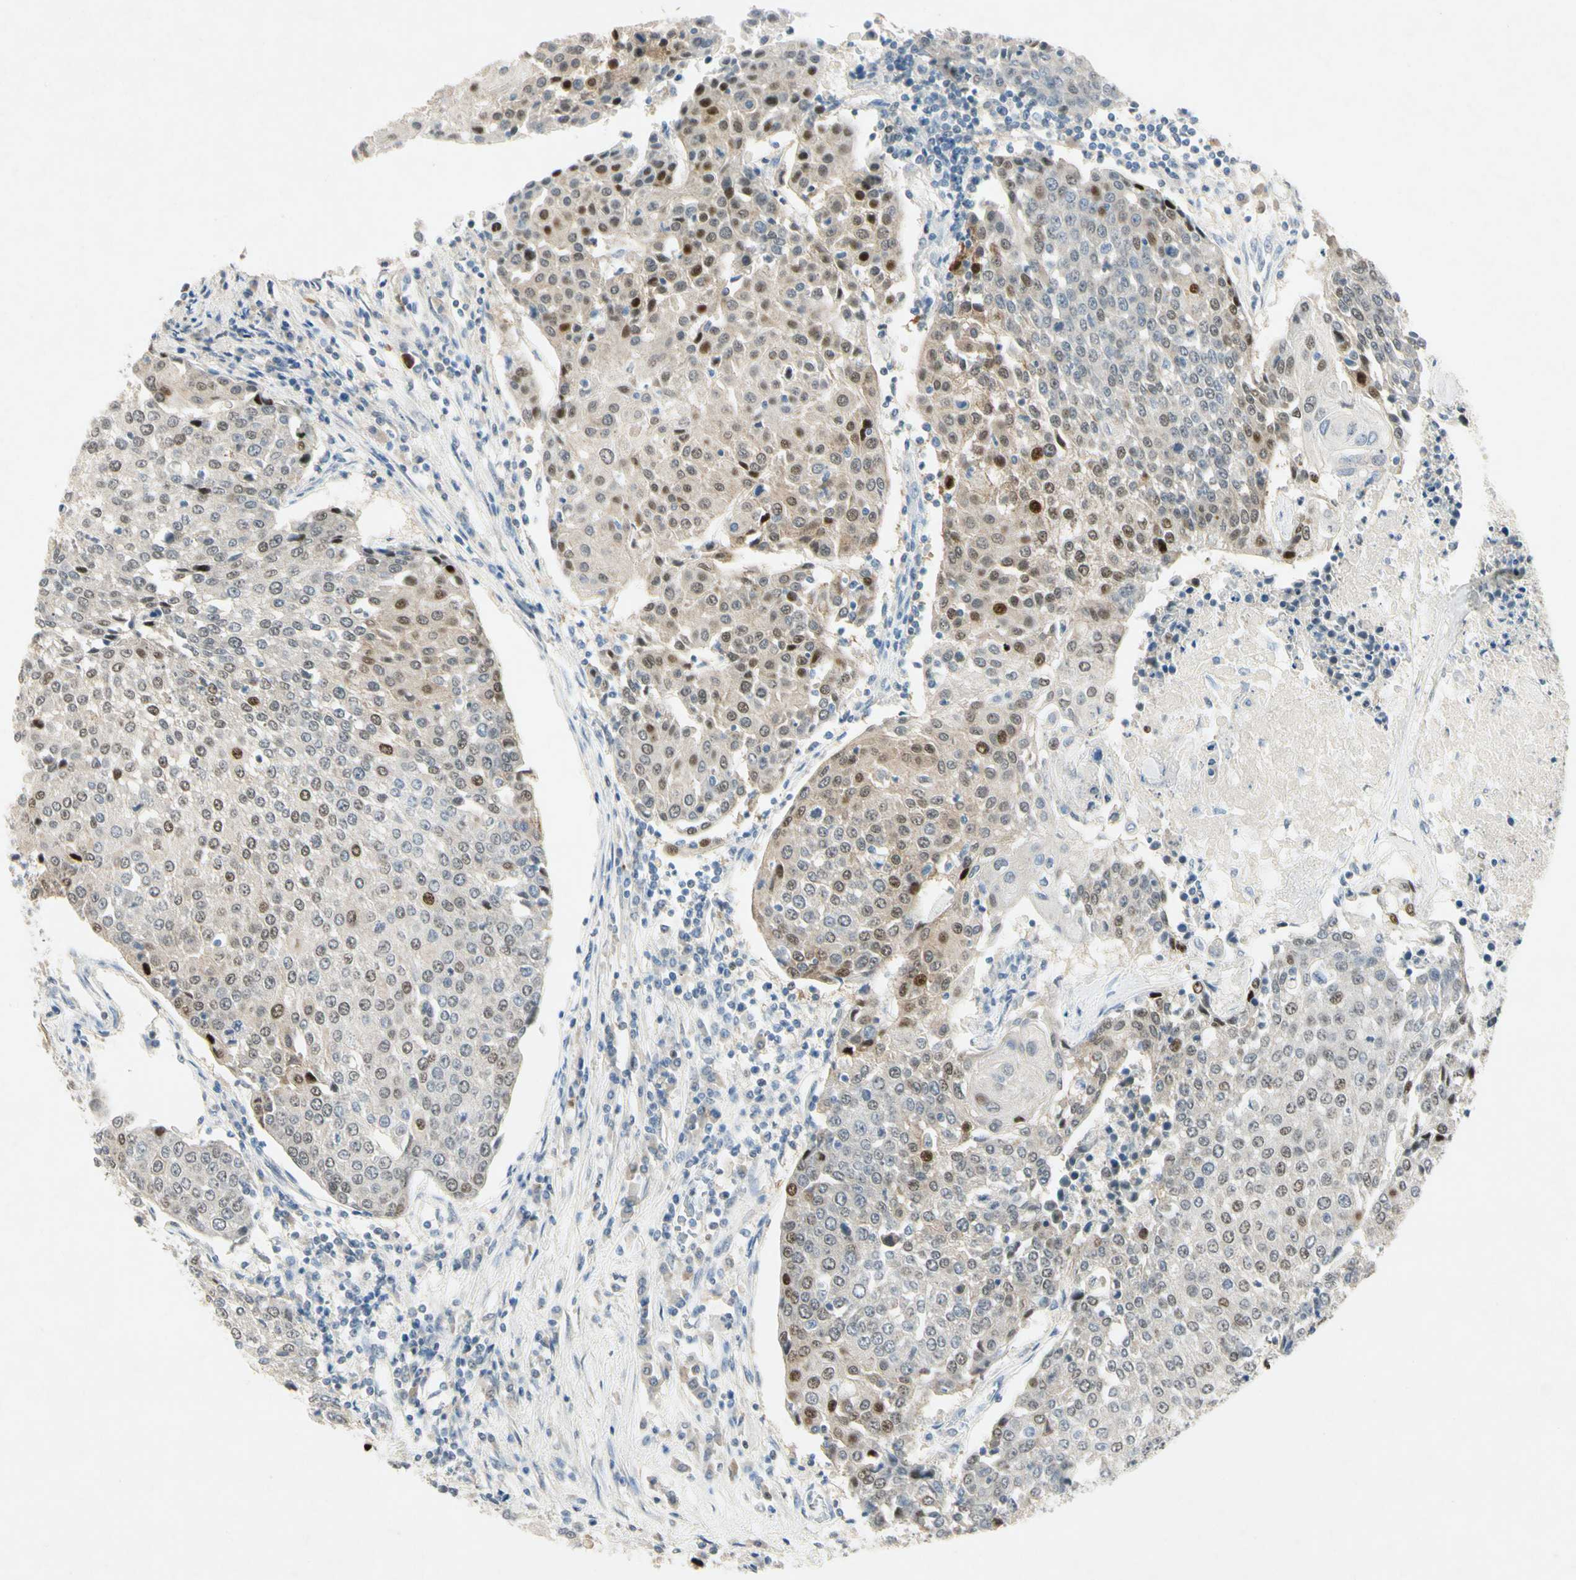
{"staining": {"intensity": "strong", "quantity": "<25%", "location": "nuclear"}, "tissue": "urothelial cancer", "cell_type": "Tumor cells", "image_type": "cancer", "snomed": [{"axis": "morphology", "description": "Urothelial carcinoma, High grade"}, {"axis": "topography", "description": "Urinary bladder"}], "caption": "Human urothelial carcinoma (high-grade) stained for a protein (brown) exhibits strong nuclear positive staining in about <25% of tumor cells.", "gene": "HSPA1B", "patient": {"sex": "female", "age": 85}}